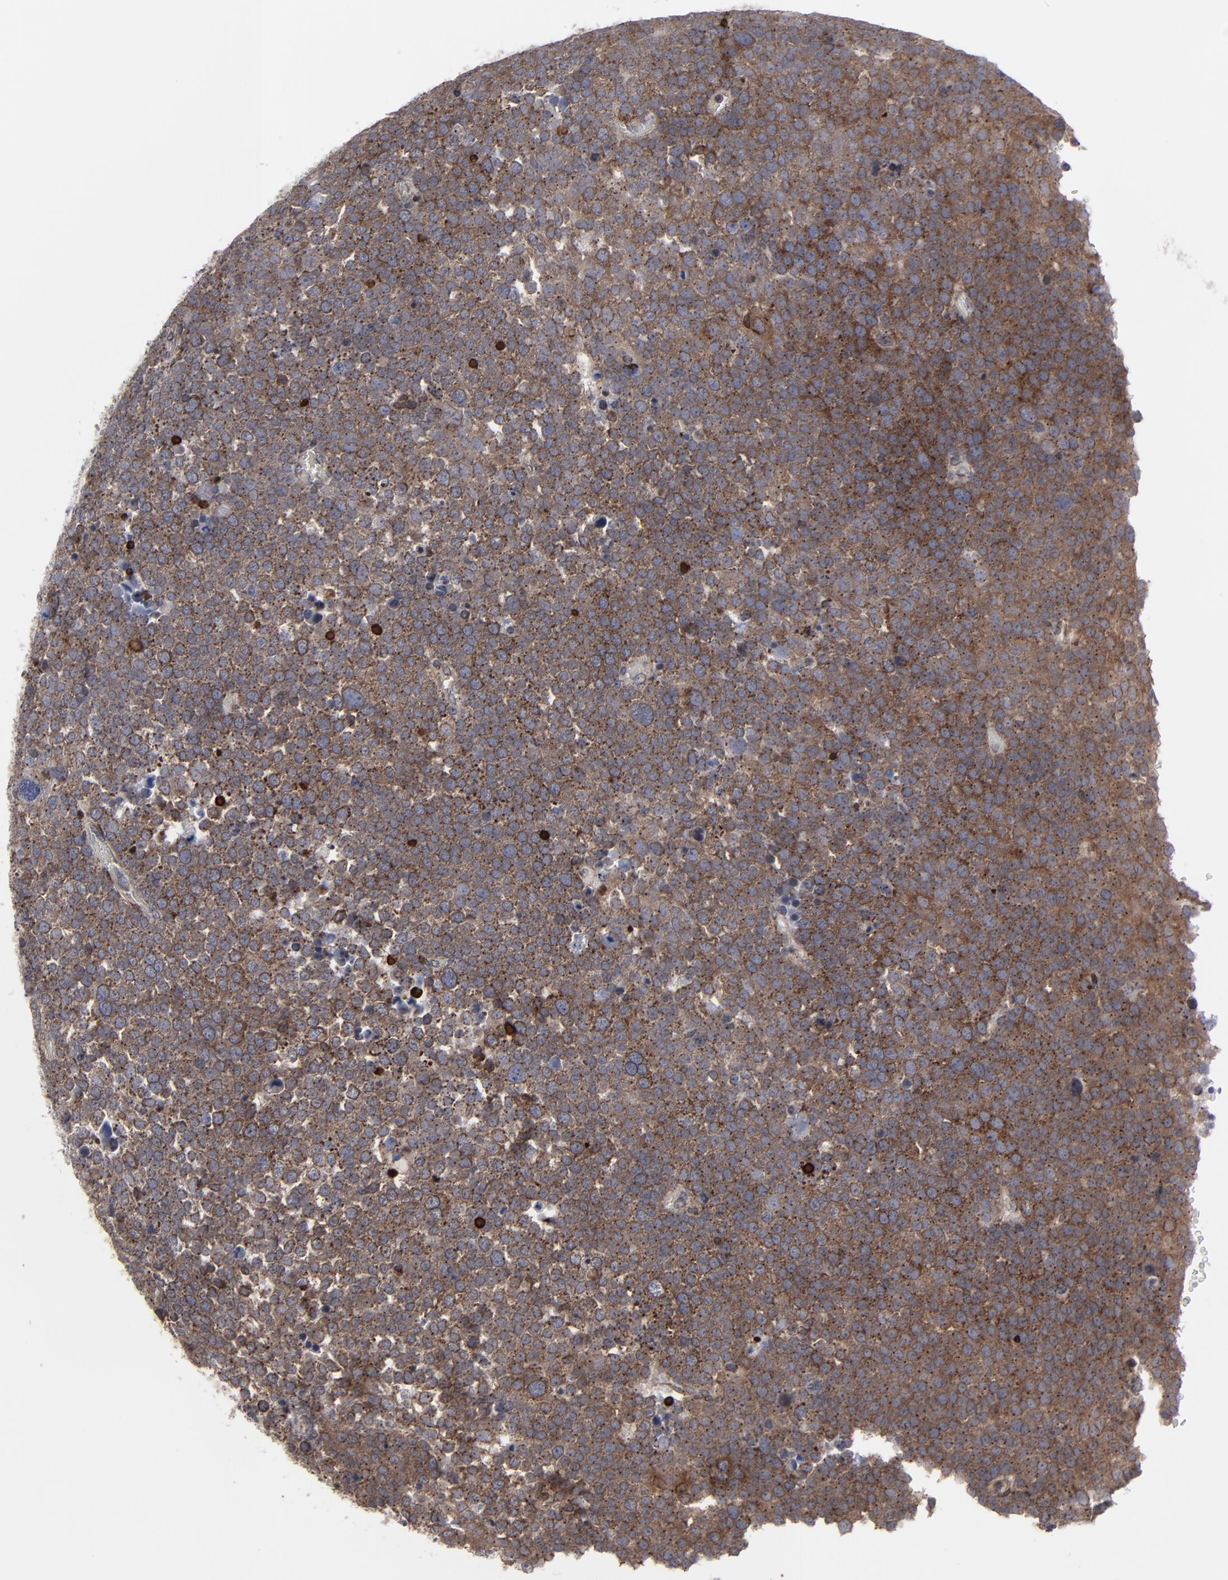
{"staining": {"intensity": "moderate", "quantity": "<25%", "location": "cytoplasmic/membranous"}, "tissue": "testis cancer", "cell_type": "Tumor cells", "image_type": "cancer", "snomed": [{"axis": "morphology", "description": "Seminoma, NOS"}, {"axis": "topography", "description": "Testis"}], "caption": "The immunohistochemical stain highlights moderate cytoplasmic/membranous staining in tumor cells of testis cancer tissue.", "gene": "KIAA2026", "patient": {"sex": "male", "age": 71}}